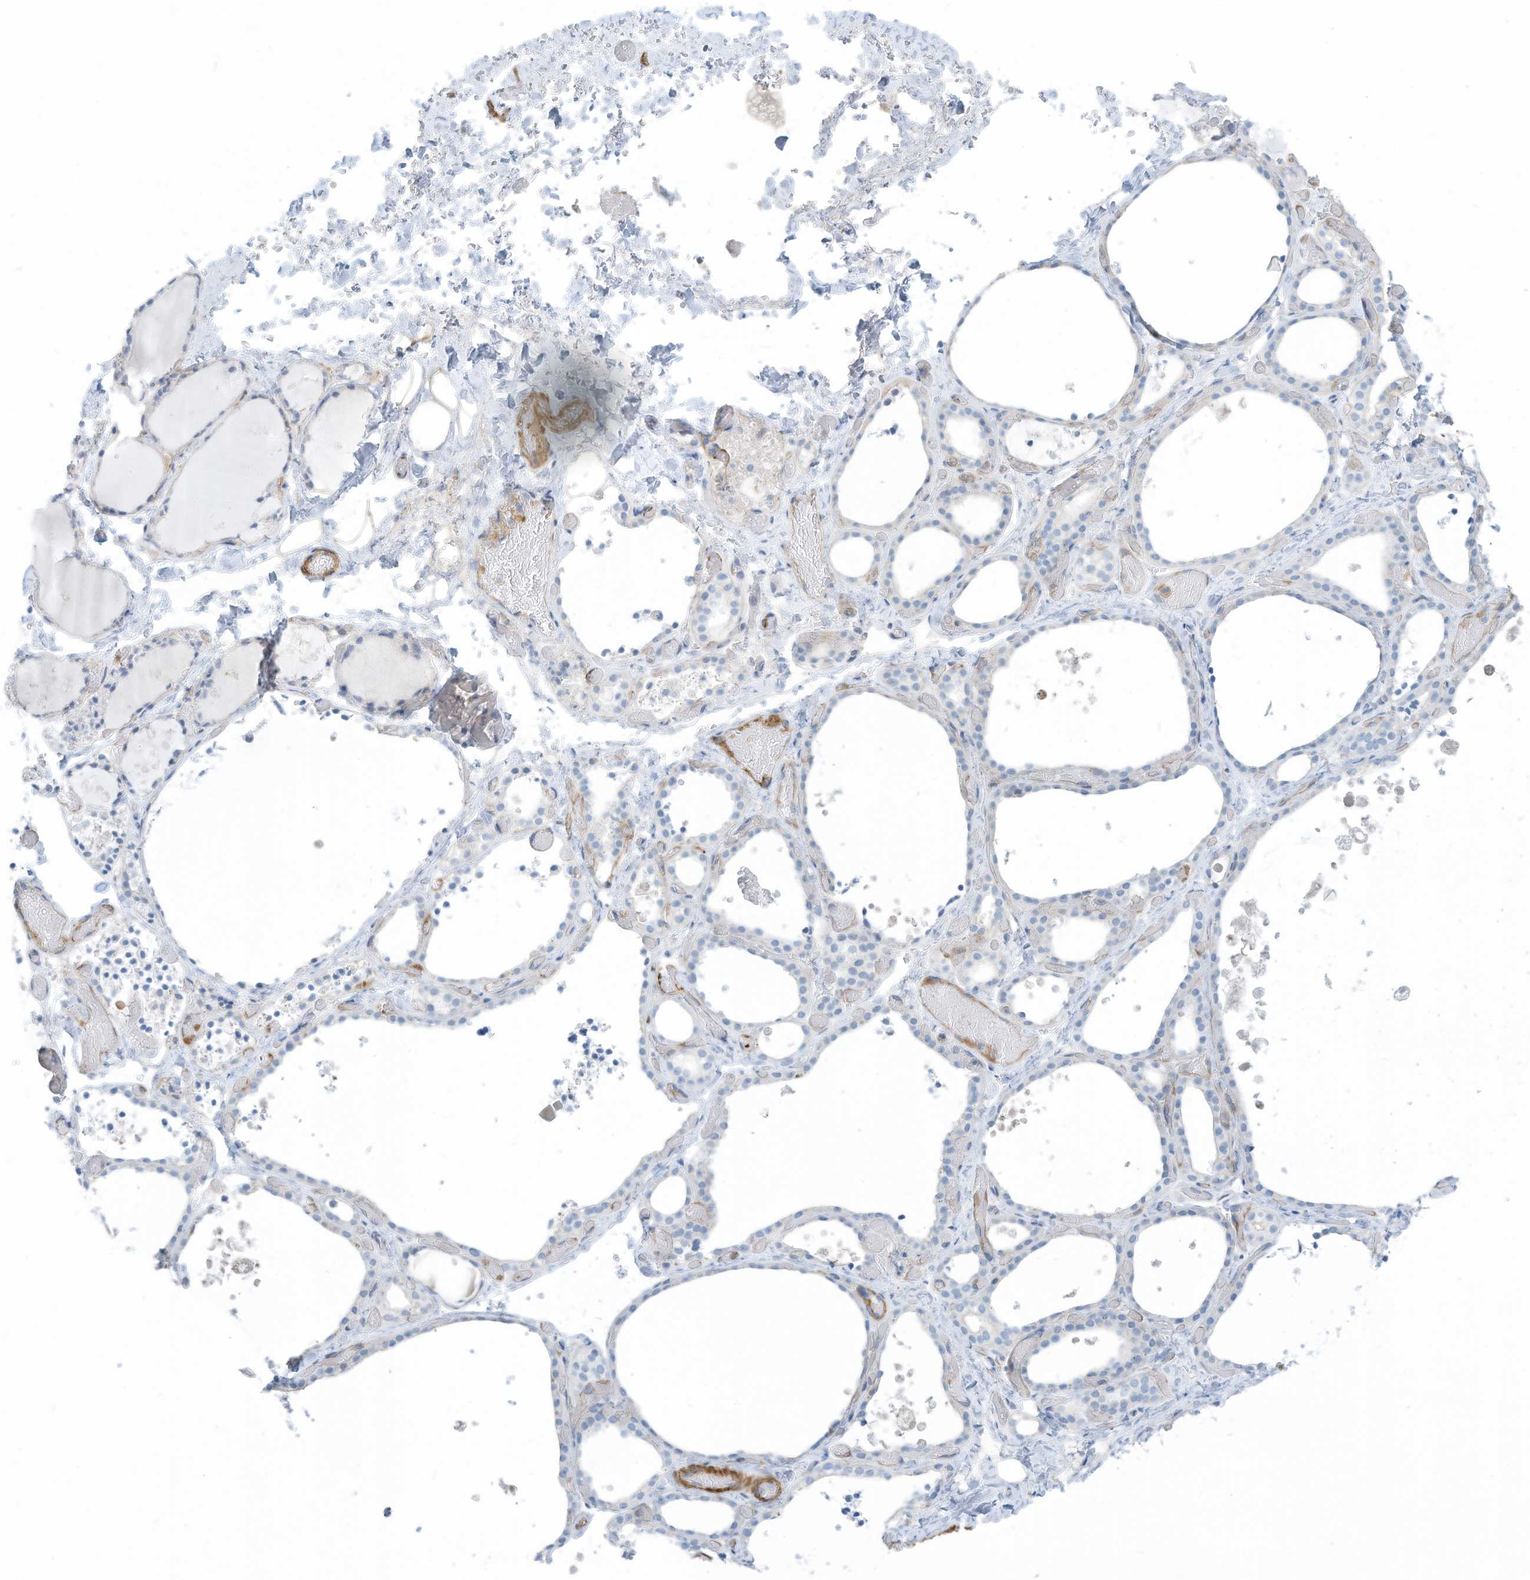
{"staining": {"intensity": "negative", "quantity": "none", "location": "none"}, "tissue": "thyroid gland", "cell_type": "Glandular cells", "image_type": "normal", "snomed": [{"axis": "morphology", "description": "Normal tissue, NOS"}, {"axis": "topography", "description": "Thyroid gland"}], "caption": "DAB immunohistochemical staining of unremarkable thyroid gland exhibits no significant expression in glandular cells. (Immunohistochemistry (ihc), brightfield microscopy, high magnification).", "gene": "ZNF846", "patient": {"sex": "female", "age": 44}}